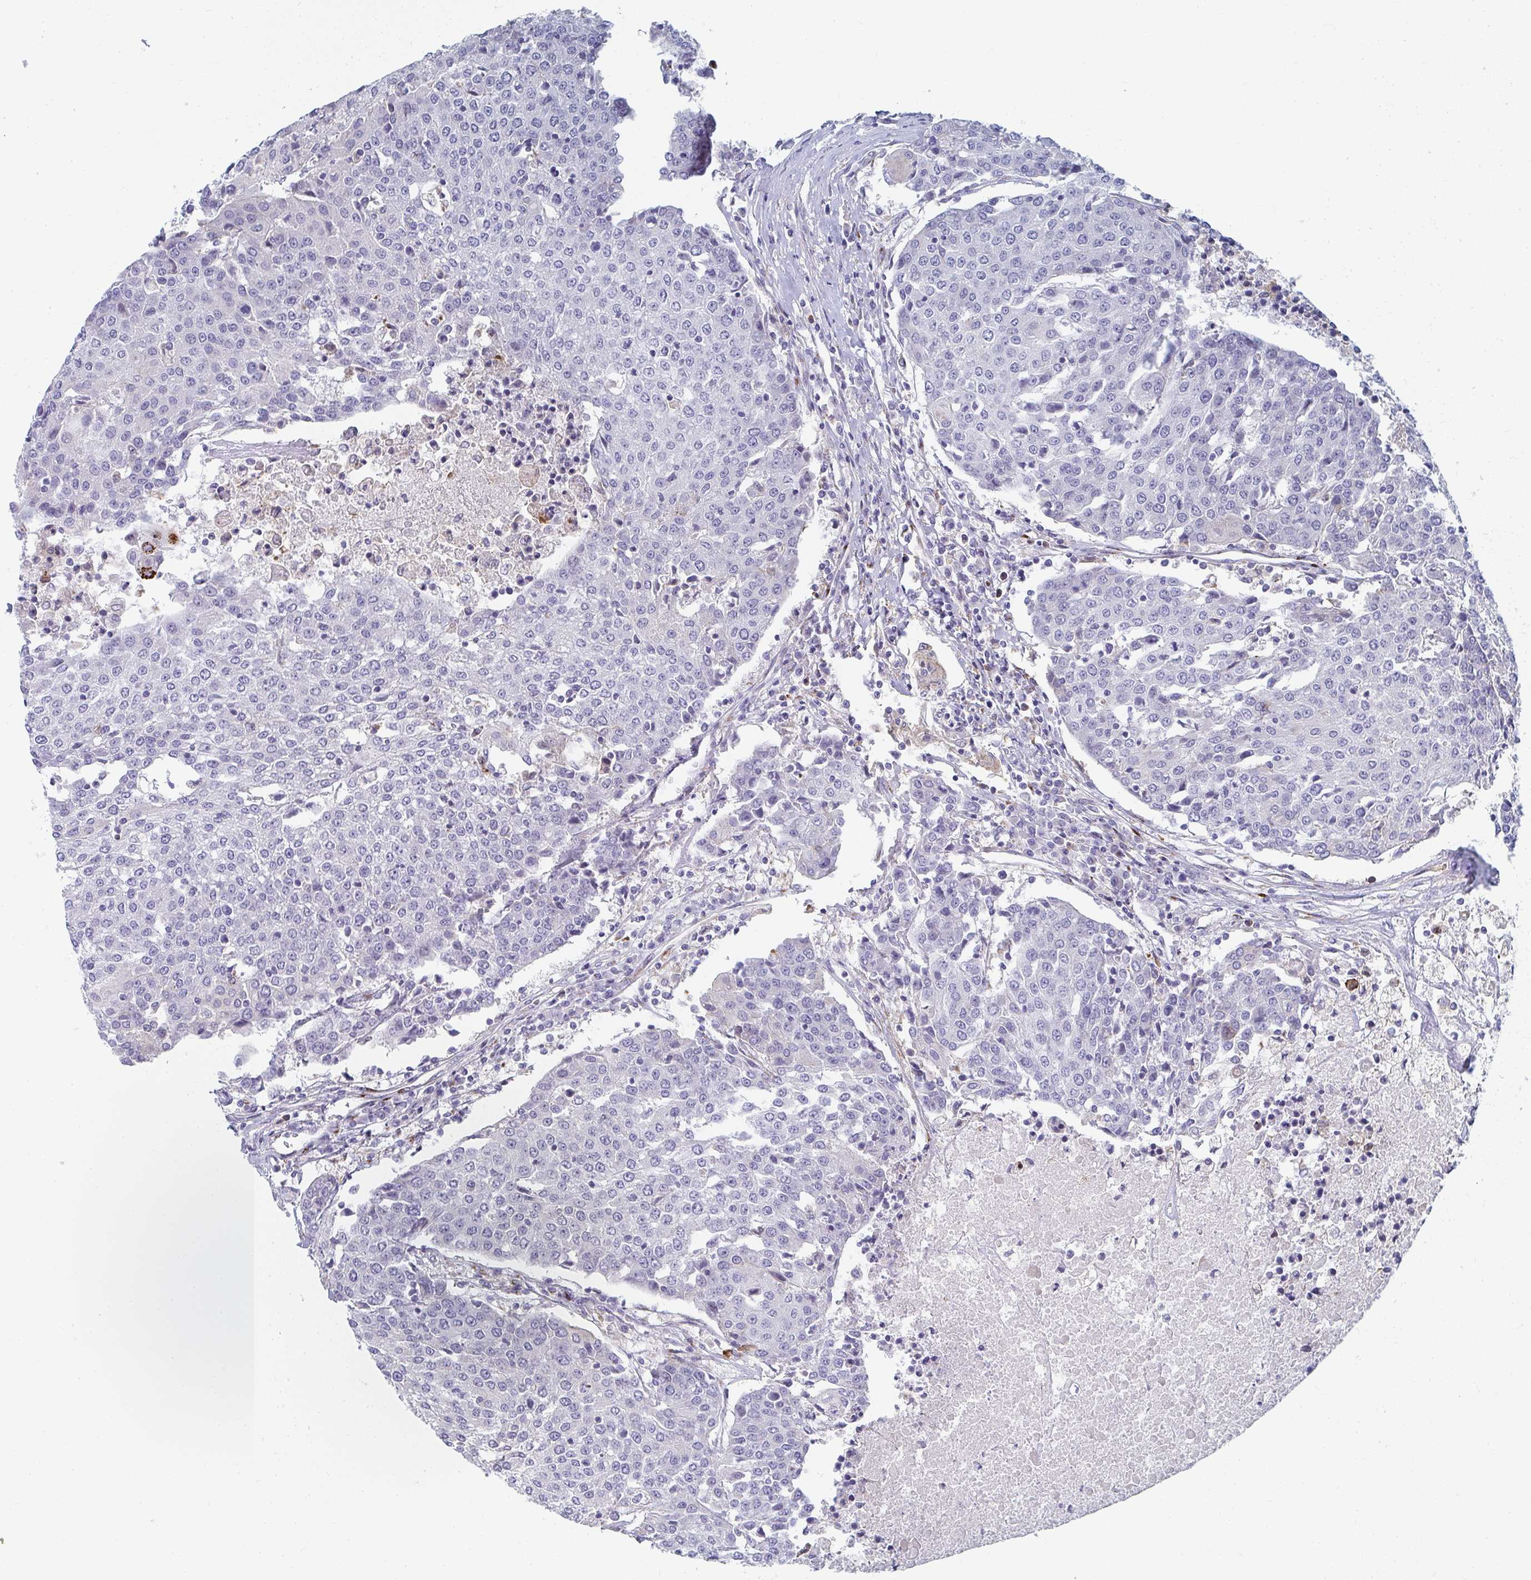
{"staining": {"intensity": "negative", "quantity": "none", "location": "none"}, "tissue": "urothelial cancer", "cell_type": "Tumor cells", "image_type": "cancer", "snomed": [{"axis": "morphology", "description": "Urothelial carcinoma, High grade"}, {"axis": "topography", "description": "Urinary bladder"}], "caption": "Protein analysis of high-grade urothelial carcinoma demonstrates no significant staining in tumor cells.", "gene": "PSMG1", "patient": {"sex": "female", "age": 85}}